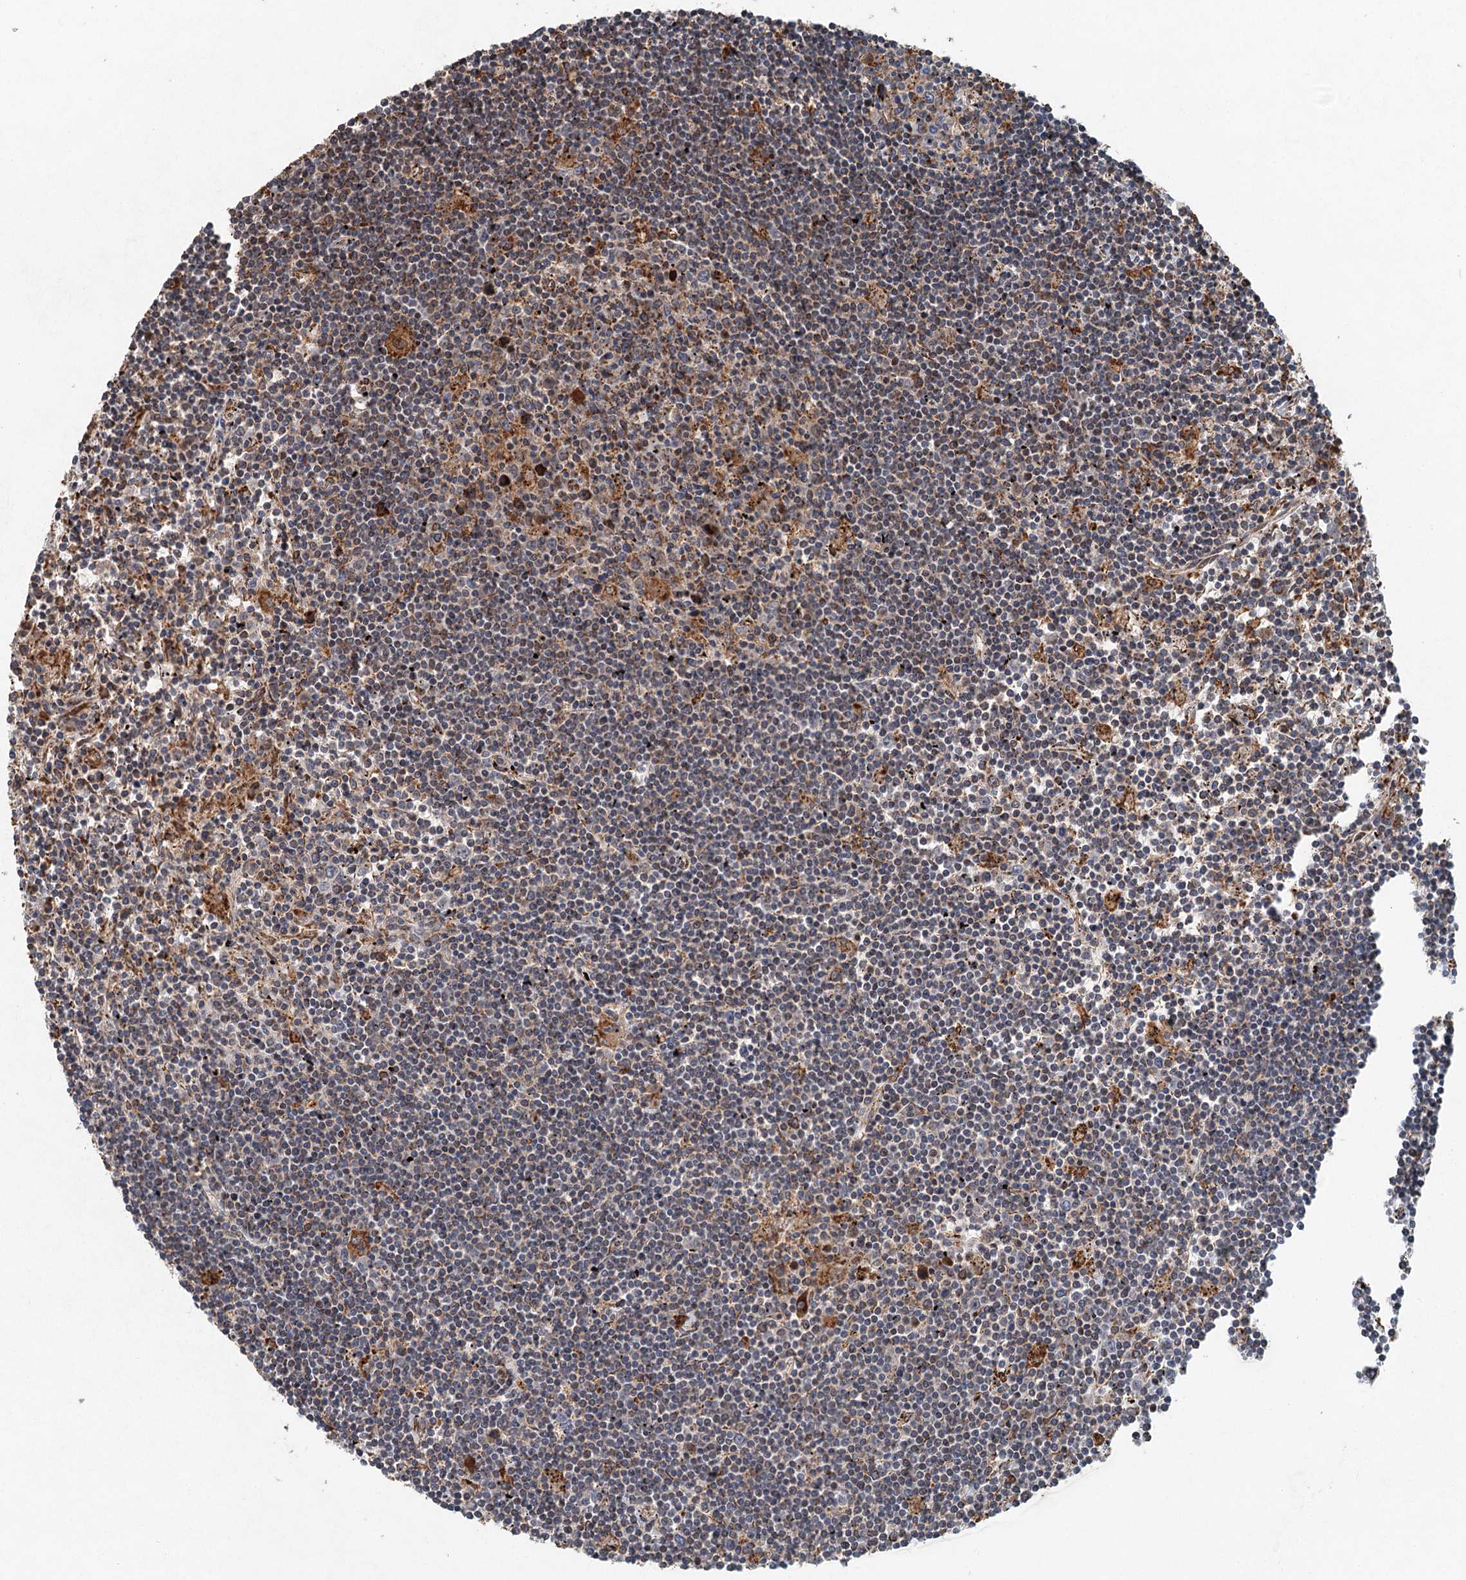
{"staining": {"intensity": "moderate", "quantity": "<25%", "location": "cytoplasmic/membranous"}, "tissue": "lymphoma", "cell_type": "Tumor cells", "image_type": "cancer", "snomed": [{"axis": "morphology", "description": "Malignant lymphoma, non-Hodgkin's type, Low grade"}, {"axis": "topography", "description": "Spleen"}], "caption": "Approximately <25% of tumor cells in human lymphoma demonstrate moderate cytoplasmic/membranous protein expression as visualized by brown immunohistochemical staining.", "gene": "SRPX2", "patient": {"sex": "male", "age": 76}}